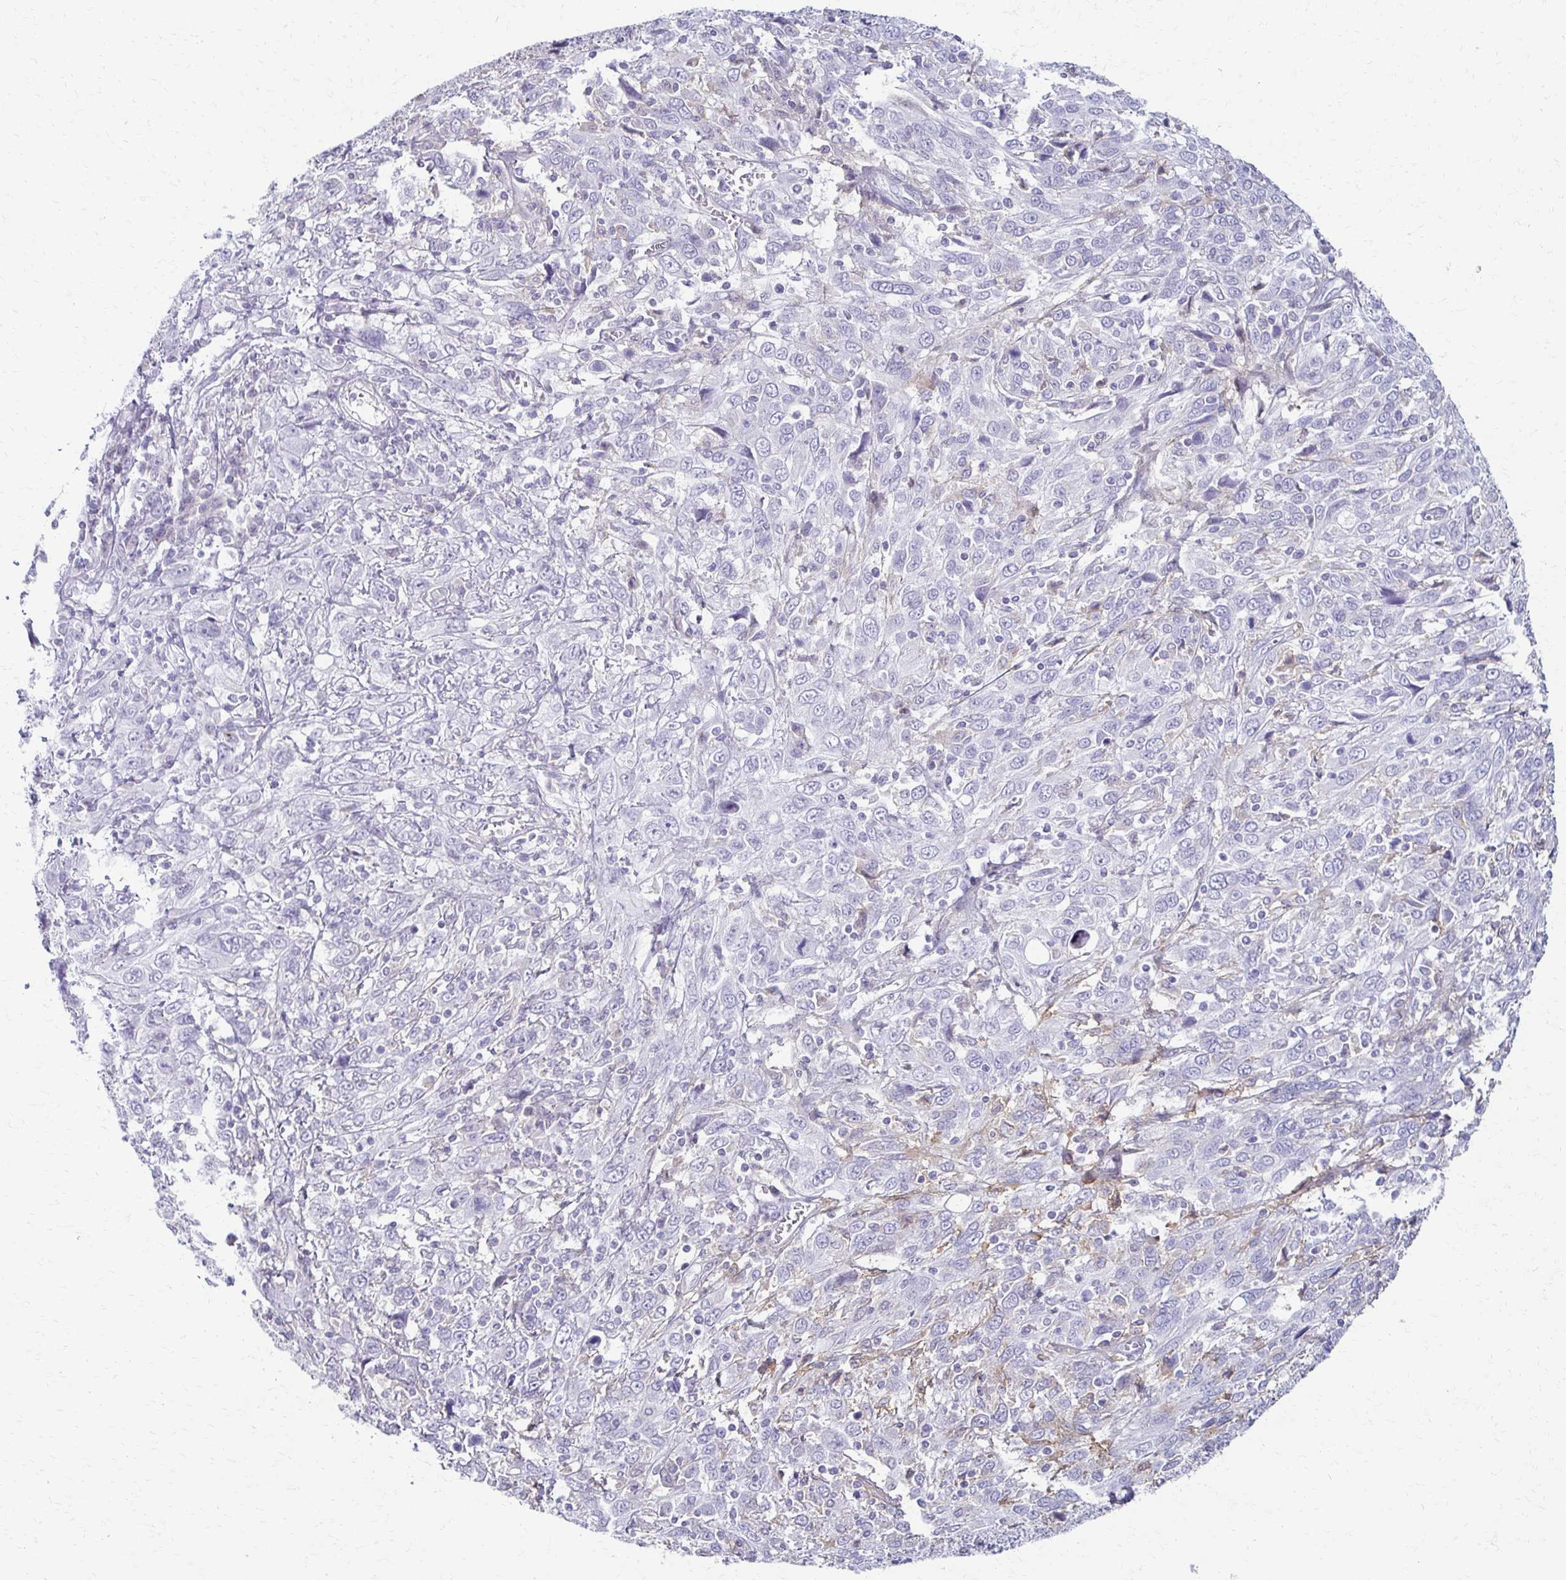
{"staining": {"intensity": "negative", "quantity": "none", "location": "none"}, "tissue": "cervical cancer", "cell_type": "Tumor cells", "image_type": "cancer", "snomed": [{"axis": "morphology", "description": "Squamous cell carcinoma, NOS"}, {"axis": "topography", "description": "Cervix"}], "caption": "DAB immunohistochemical staining of cervical cancer (squamous cell carcinoma) reveals no significant positivity in tumor cells.", "gene": "FCGR2B", "patient": {"sex": "female", "age": 46}}